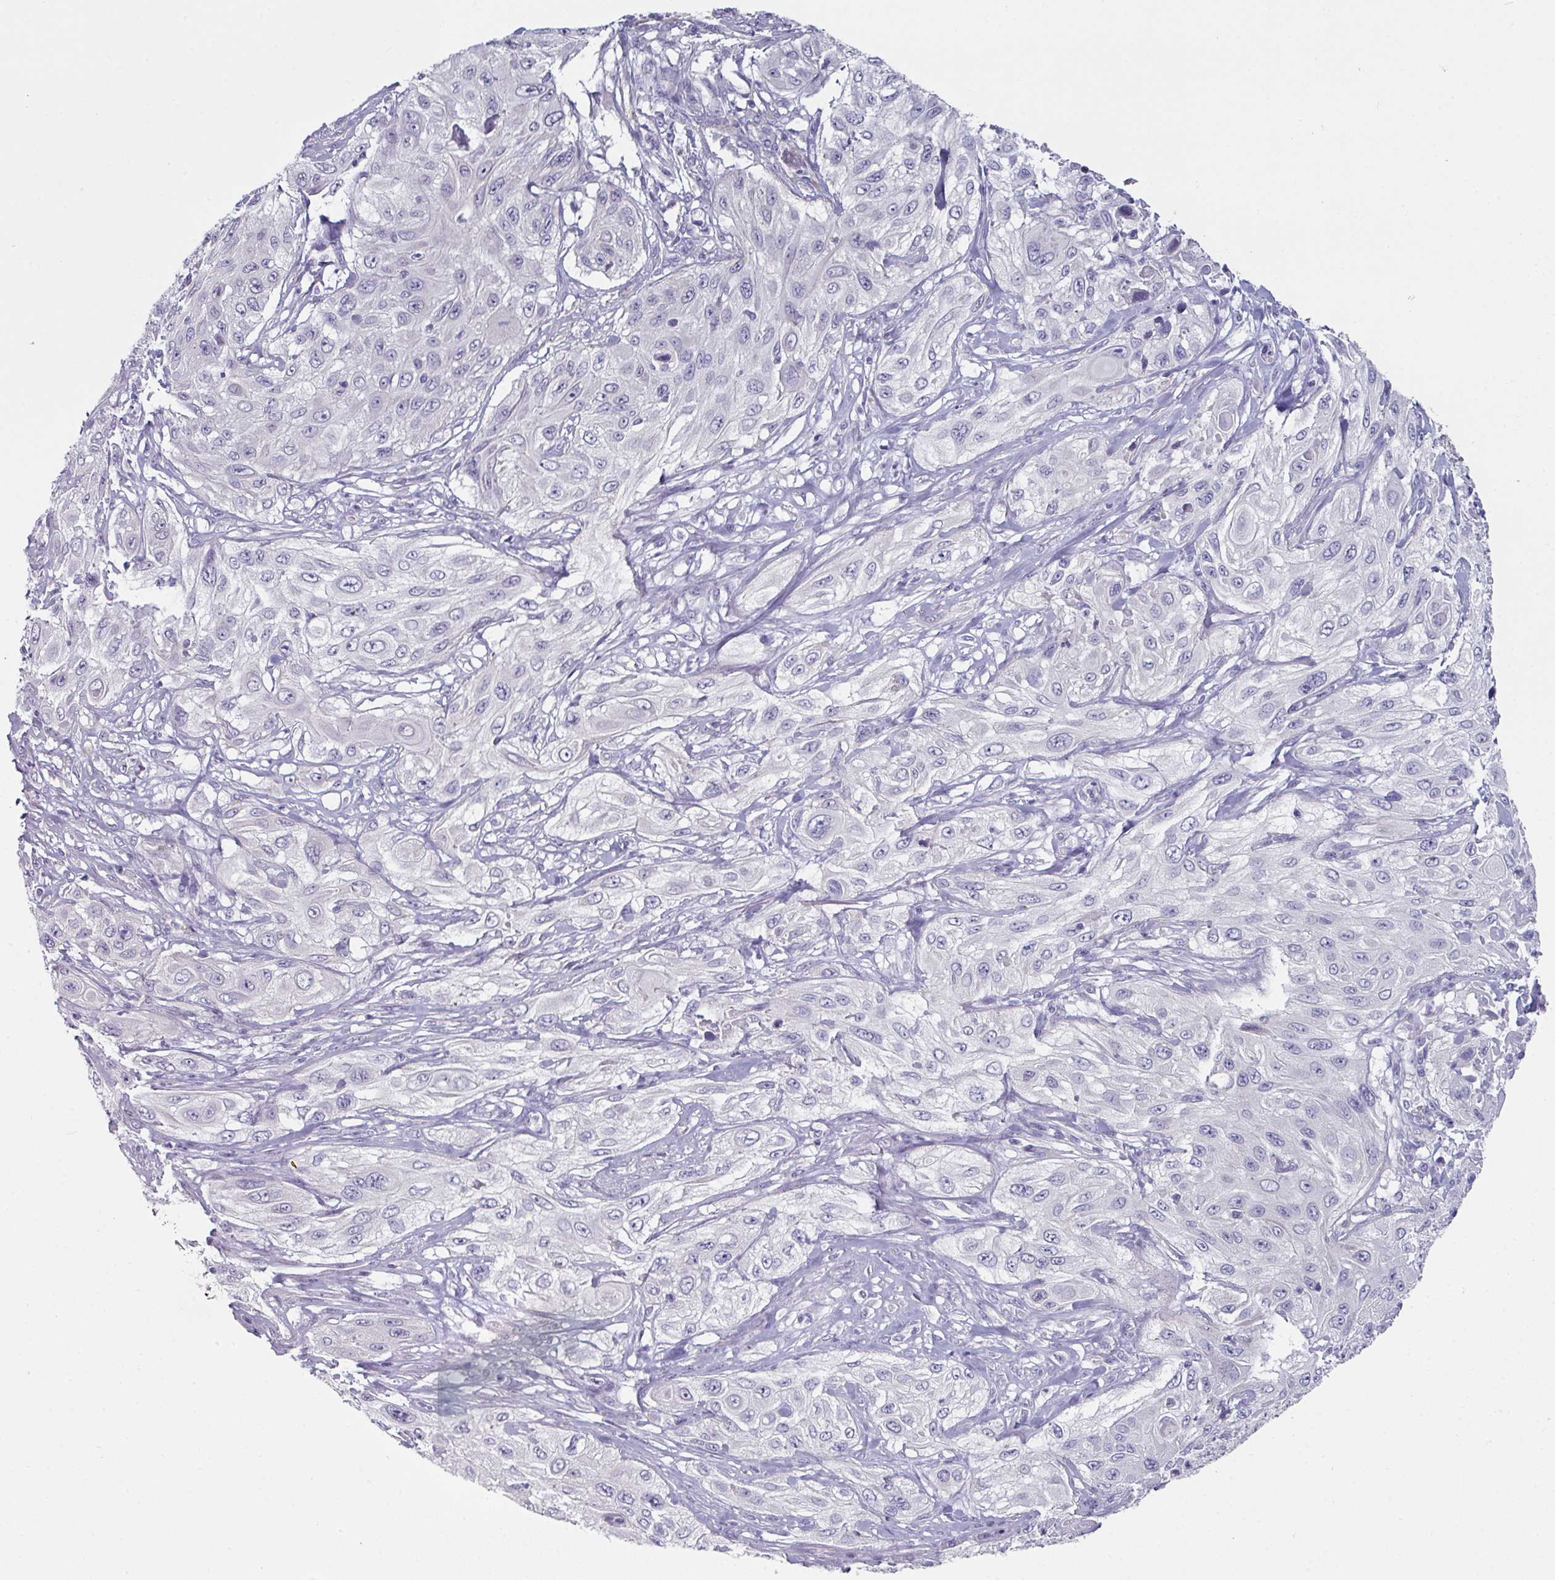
{"staining": {"intensity": "negative", "quantity": "none", "location": "none"}, "tissue": "cervical cancer", "cell_type": "Tumor cells", "image_type": "cancer", "snomed": [{"axis": "morphology", "description": "Squamous cell carcinoma, NOS"}, {"axis": "topography", "description": "Cervix"}], "caption": "Squamous cell carcinoma (cervical) was stained to show a protein in brown. There is no significant expression in tumor cells.", "gene": "SLC17A7", "patient": {"sex": "female", "age": 42}}